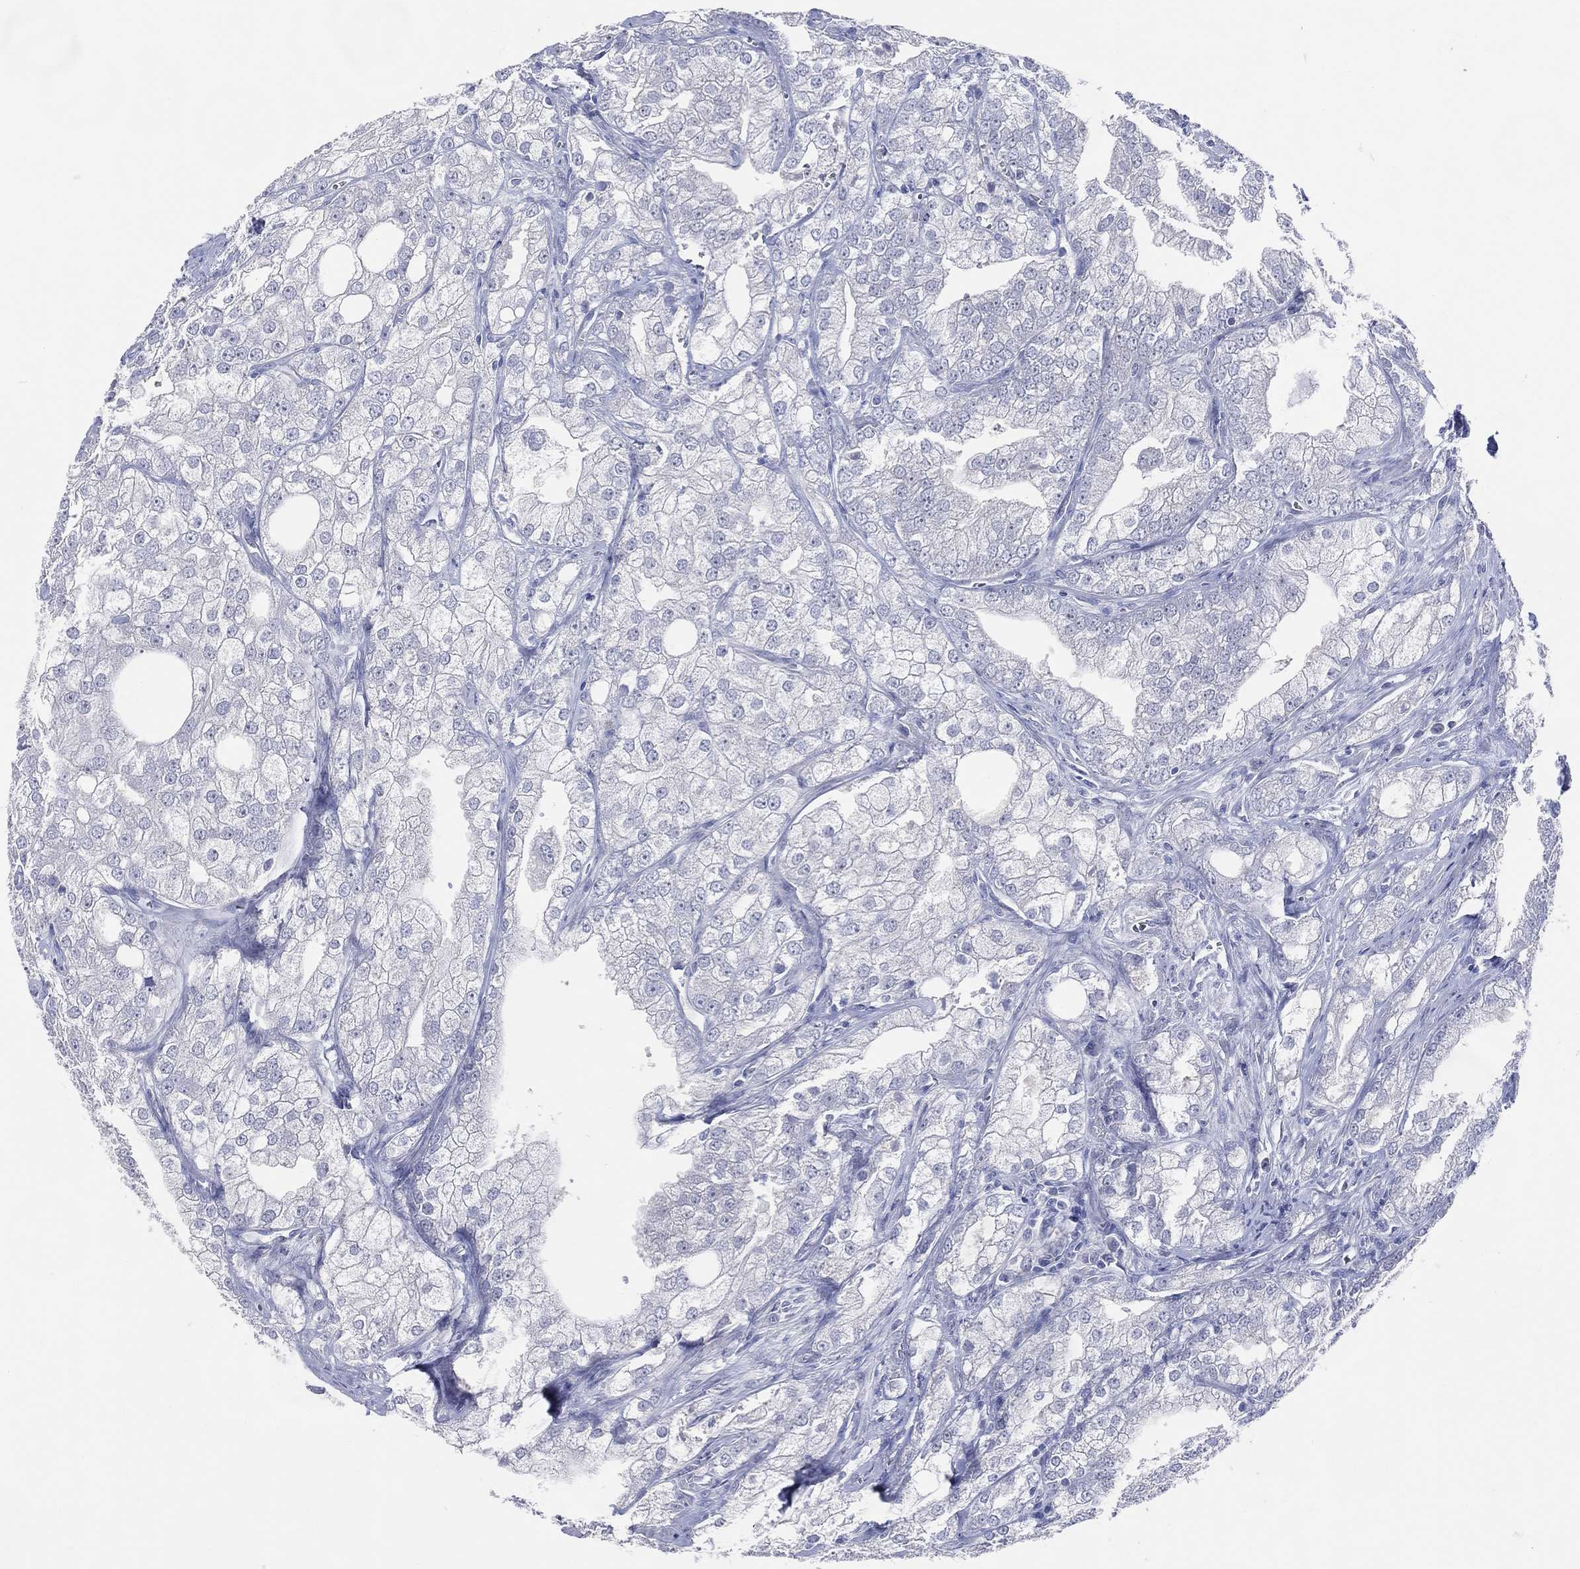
{"staining": {"intensity": "negative", "quantity": "none", "location": "none"}, "tissue": "prostate cancer", "cell_type": "Tumor cells", "image_type": "cancer", "snomed": [{"axis": "morphology", "description": "Adenocarcinoma, NOS"}, {"axis": "topography", "description": "Prostate"}], "caption": "A high-resolution histopathology image shows immunohistochemistry staining of adenocarcinoma (prostate), which demonstrates no significant staining in tumor cells. (Stains: DAB (3,3'-diaminobenzidine) immunohistochemistry with hematoxylin counter stain, Microscopy: brightfield microscopy at high magnification).", "gene": "DNAH6", "patient": {"sex": "male", "age": 70}}